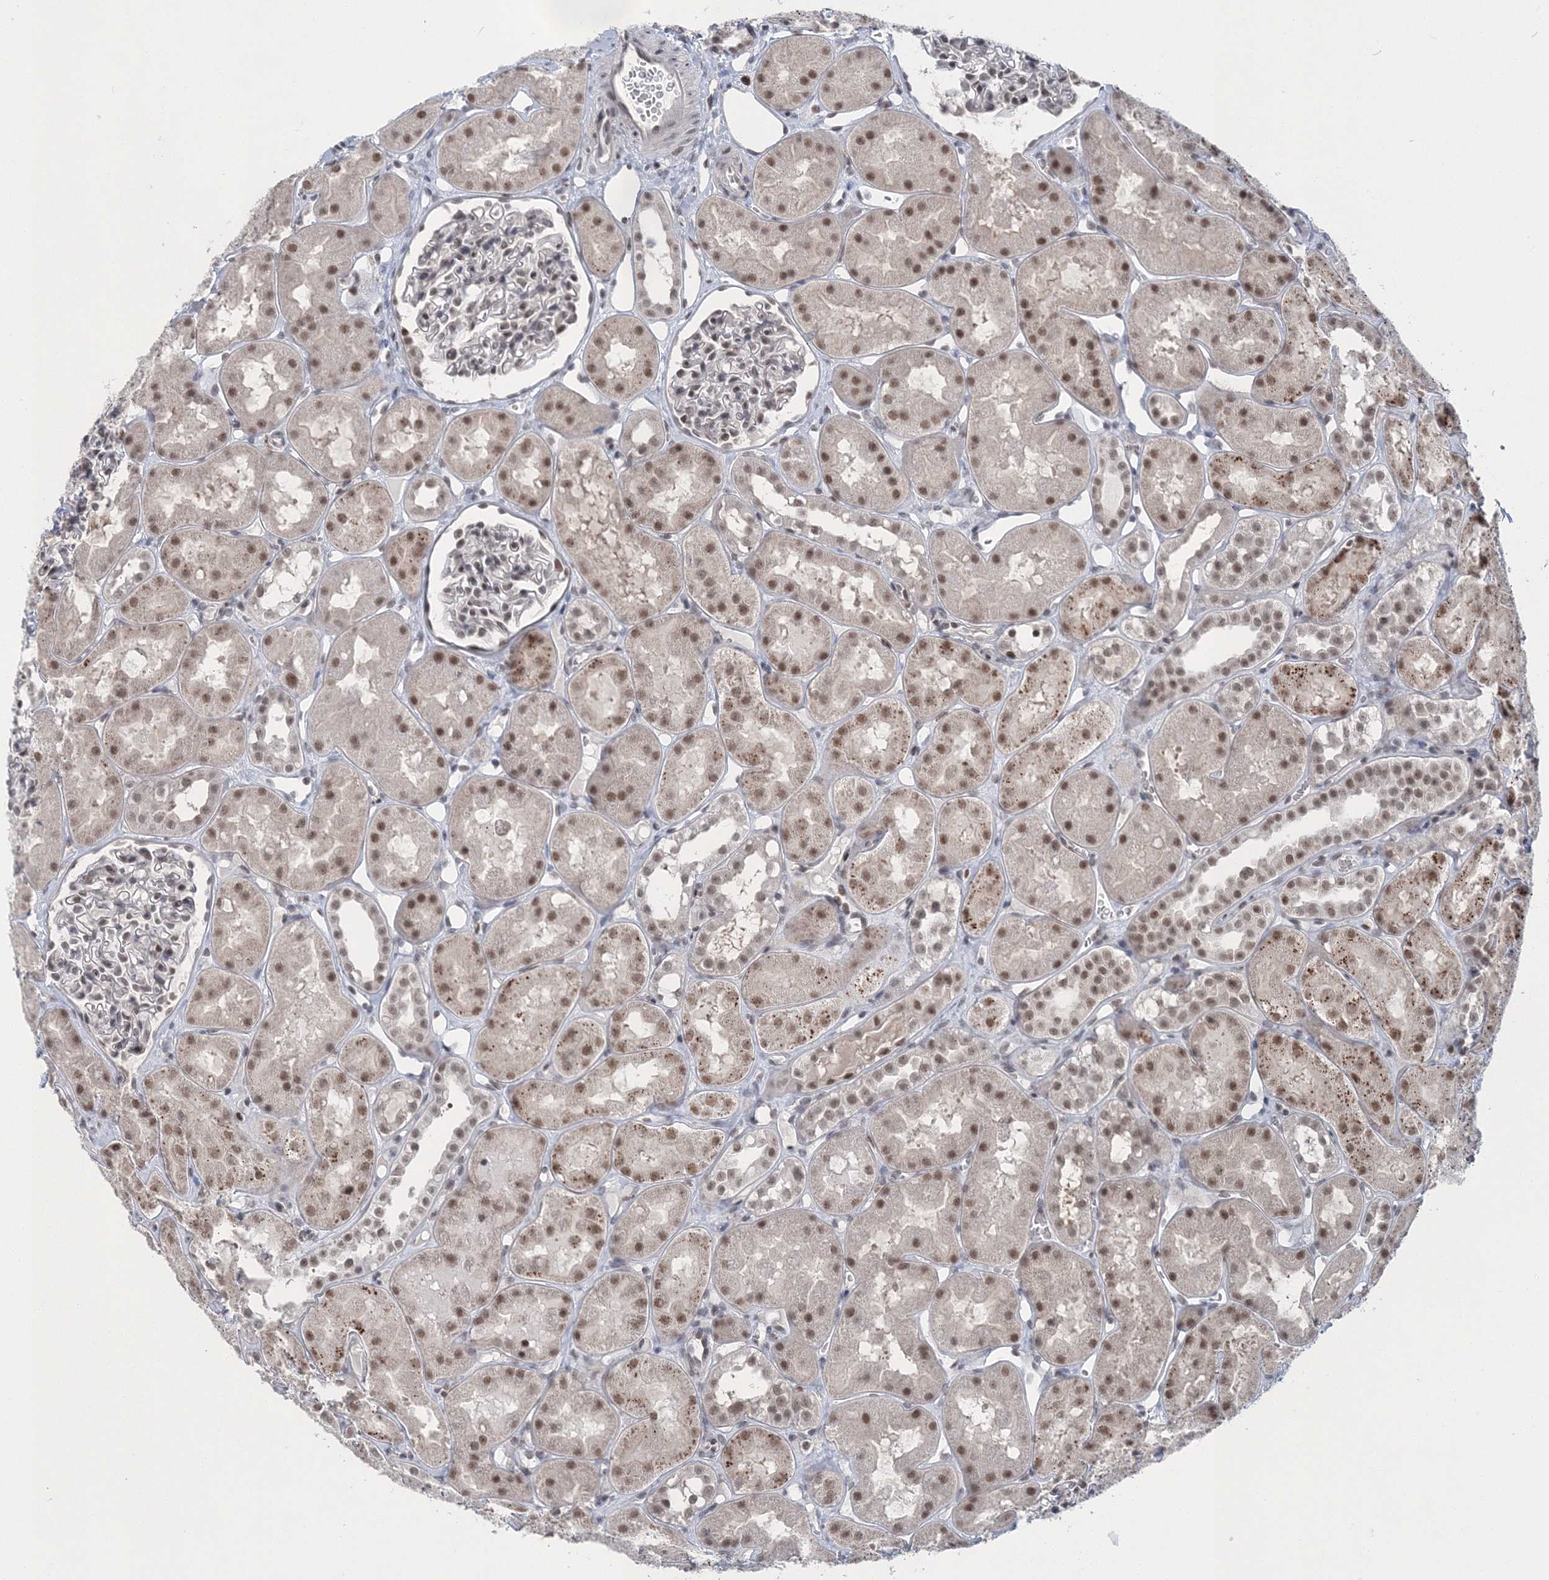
{"staining": {"intensity": "weak", "quantity": "25%-75%", "location": "nuclear"}, "tissue": "kidney", "cell_type": "Cells in glomeruli", "image_type": "normal", "snomed": [{"axis": "morphology", "description": "Normal tissue, NOS"}, {"axis": "topography", "description": "Kidney"}], "caption": "About 25%-75% of cells in glomeruli in unremarkable human kidney demonstrate weak nuclear protein staining as visualized by brown immunohistochemical staining.", "gene": "PDS5A", "patient": {"sex": "male", "age": 16}}